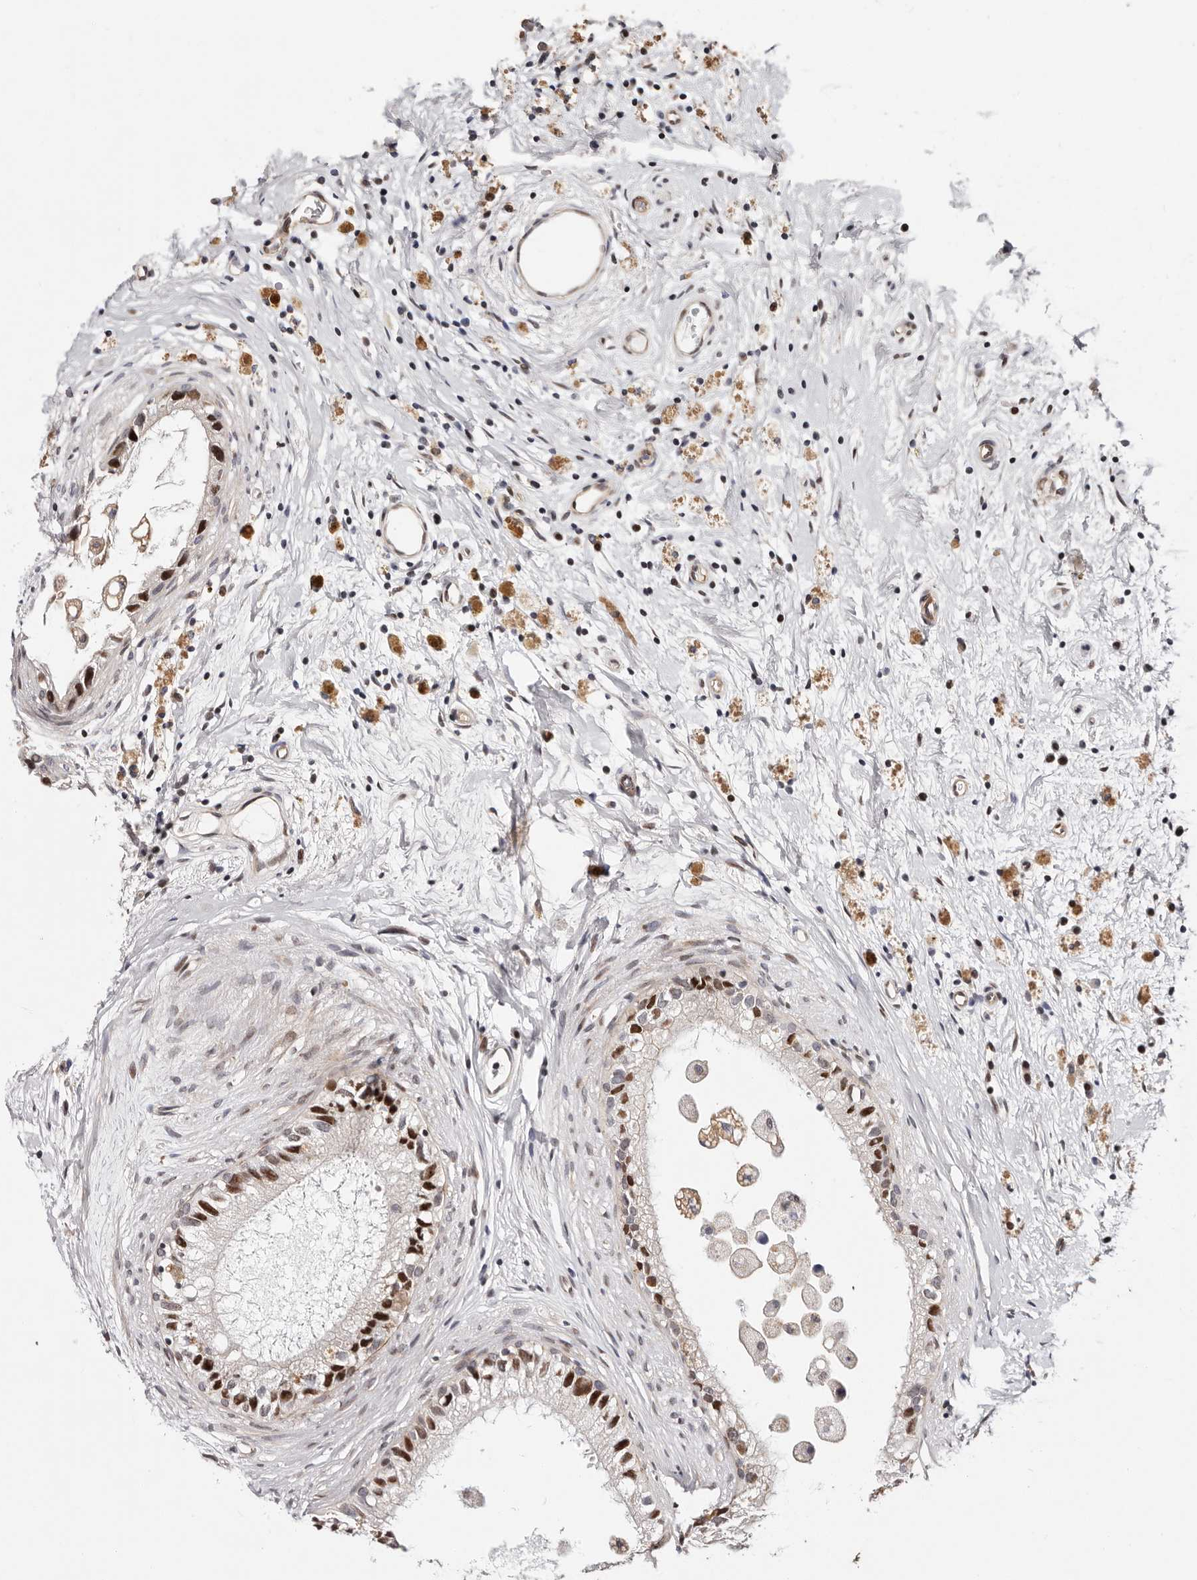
{"staining": {"intensity": "strong", "quantity": "<25%", "location": "nuclear"}, "tissue": "epididymis", "cell_type": "Glandular cells", "image_type": "normal", "snomed": [{"axis": "morphology", "description": "Normal tissue, NOS"}, {"axis": "topography", "description": "Epididymis"}], "caption": "Immunohistochemical staining of benign epididymis shows <25% levels of strong nuclear protein positivity in approximately <25% of glandular cells. (Brightfield microscopy of DAB IHC at high magnification).", "gene": "EPHX3", "patient": {"sex": "male", "age": 80}}